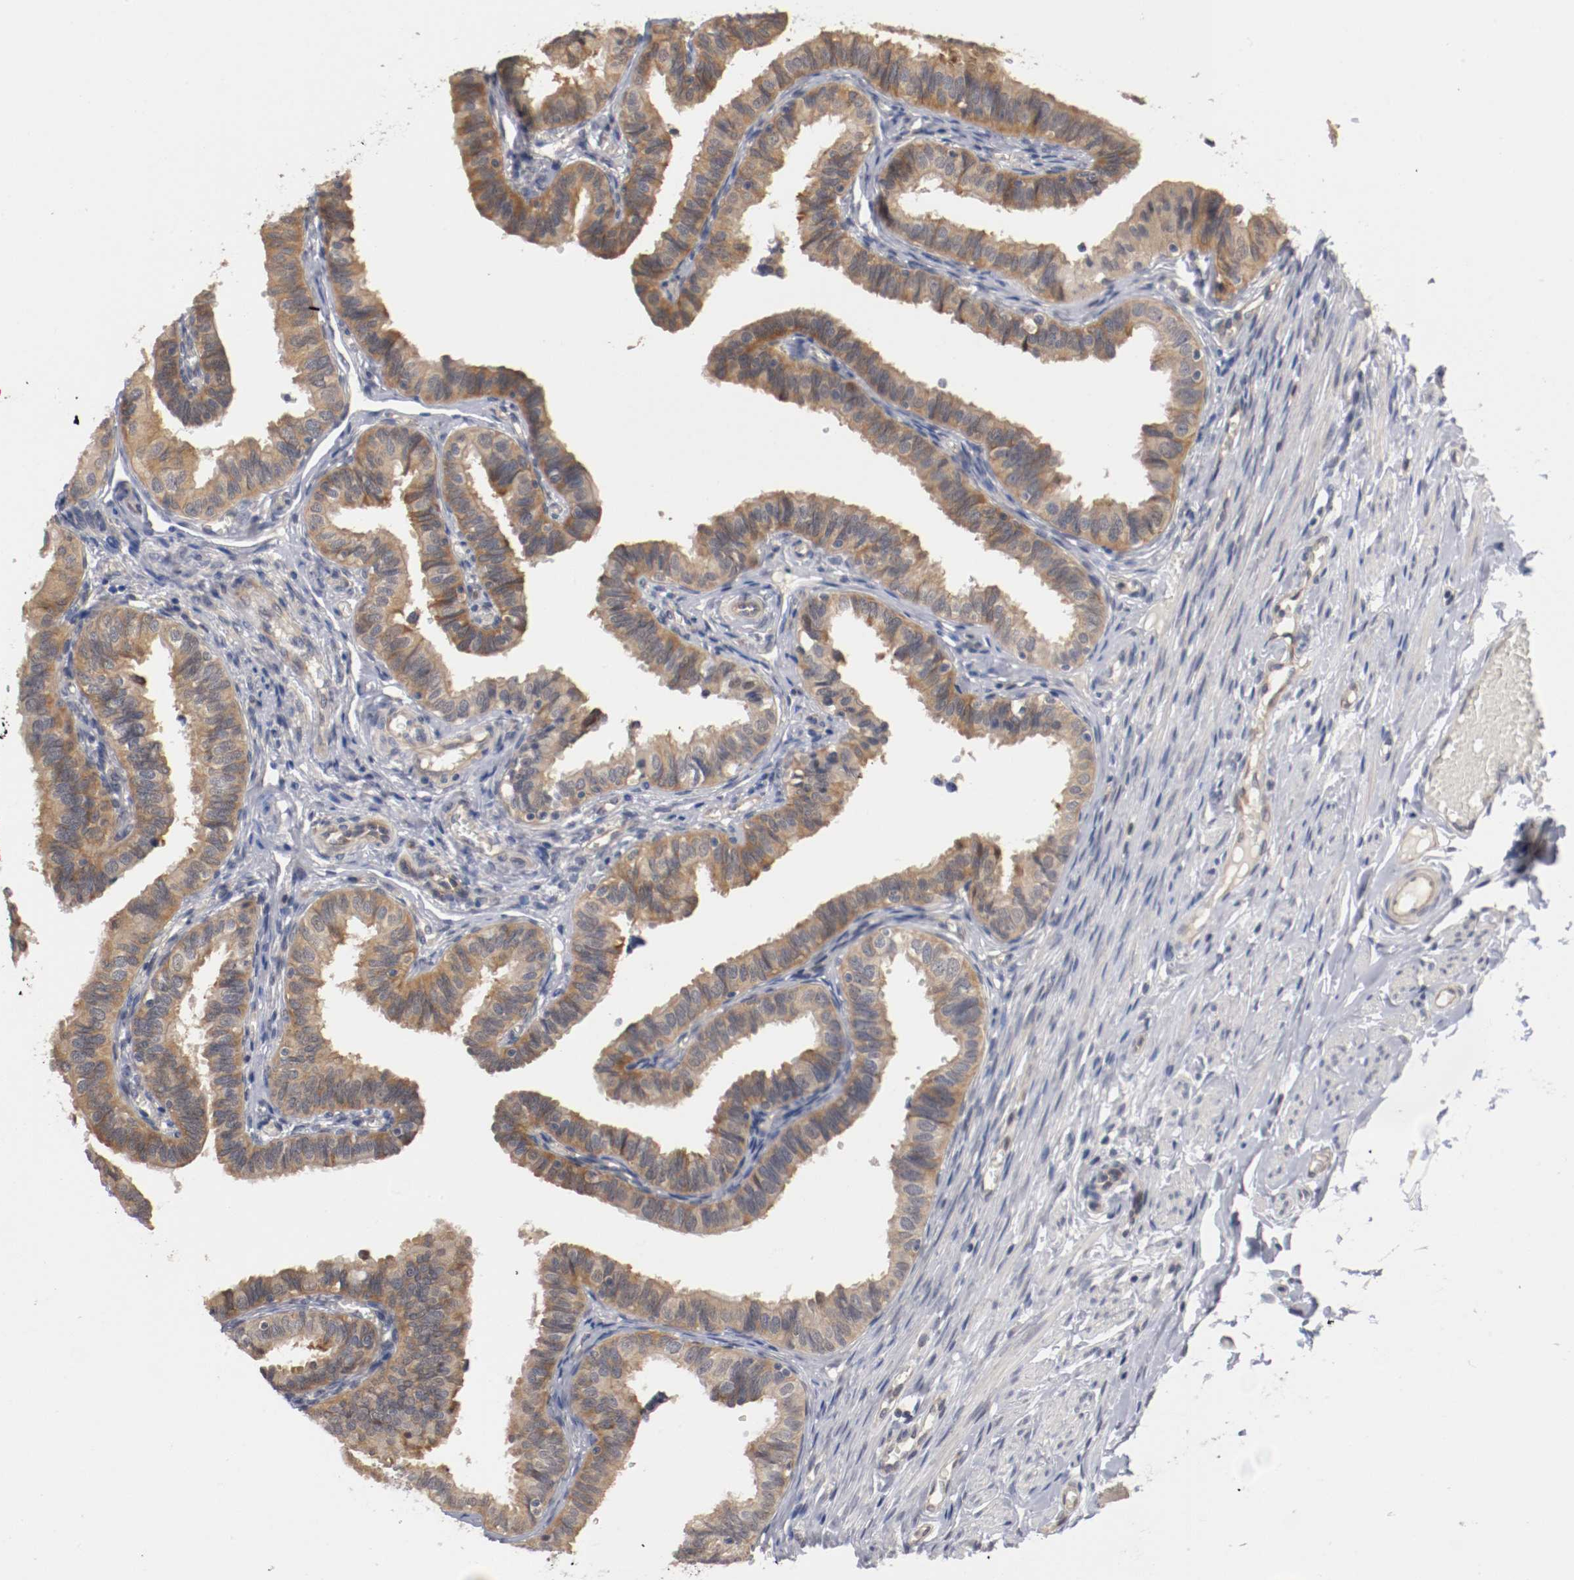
{"staining": {"intensity": "moderate", "quantity": "25%-75%", "location": "cytoplasmic/membranous"}, "tissue": "fallopian tube", "cell_type": "Glandular cells", "image_type": "normal", "snomed": [{"axis": "morphology", "description": "Normal tissue, NOS"}, {"axis": "topography", "description": "Fallopian tube"}], "caption": "About 25%-75% of glandular cells in unremarkable fallopian tube demonstrate moderate cytoplasmic/membranous protein positivity as visualized by brown immunohistochemical staining.", "gene": "RBM23", "patient": {"sex": "female", "age": 46}}